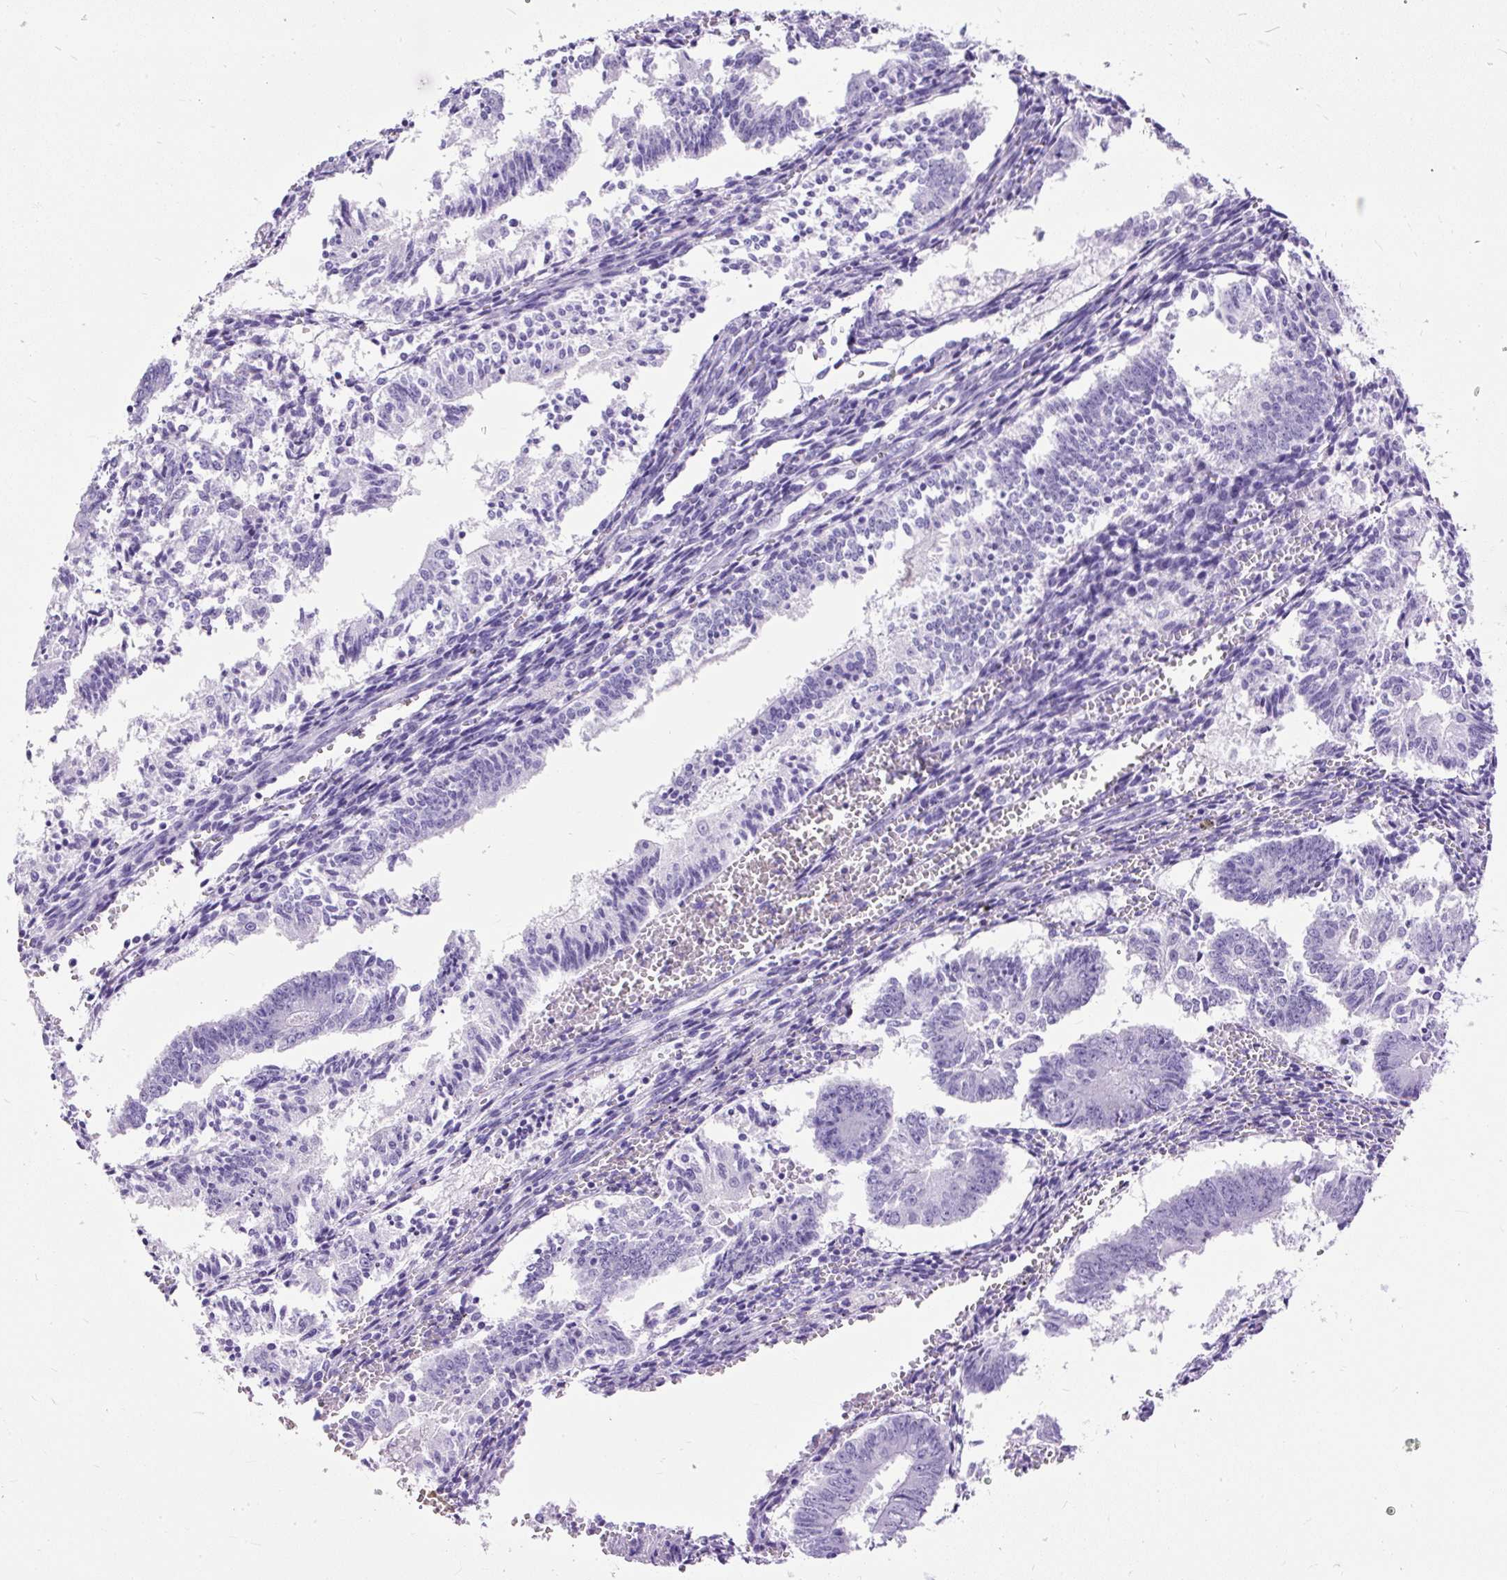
{"staining": {"intensity": "negative", "quantity": "none", "location": "none"}, "tissue": "endometrial cancer", "cell_type": "Tumor cells", "image_type": "cancer", "snomed": [{"axis": "morphology", "description": "Adenocarcinoma, NOS"}, {"axis": "topography", "description": "Endometrium"}], "caption": "Tumor cells show no significant protein positivity in endometrial cancer (adenocarcinoma). (Immunohistochemistry, brightfield microscopy, high magnification).", "gene": "UPP1", "patient": {"sex": "female", "age": 50}}